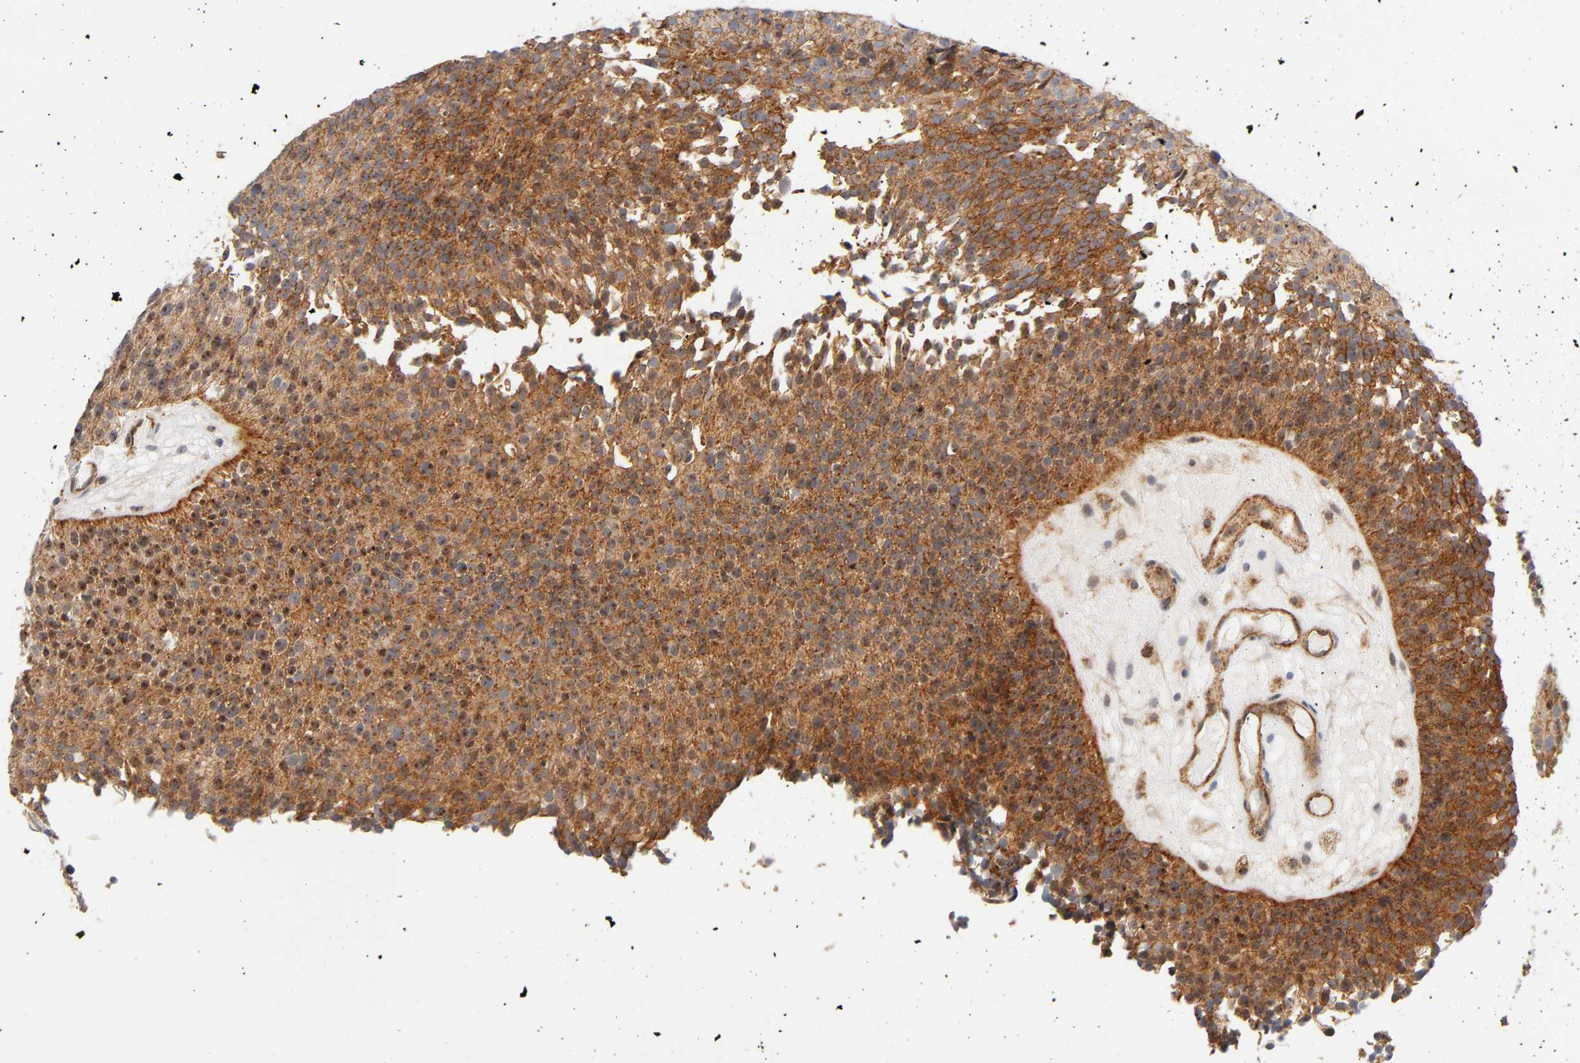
{"staining": {"intensity": "strong", "quantity": ">75%", "location": "cytoplasmic/membranous,nuclear"}, "tissue": "urothelial cancer", "cell_type": "Tumor cells", "image_type": "cancer", "snomed": [{"axis": "morphology", "description": "Urothelial carcinoma, Low grade"}, {"axis": "topography", "description": "Urinary bladder"}], "caption": "Strong cytoplasmic/membranous and nuclear positivity is appreciated in about >75% of tumor cells in urothelial cancer.", "gene": "PLD1", "patient": {"sex": "male", "age": 85}}